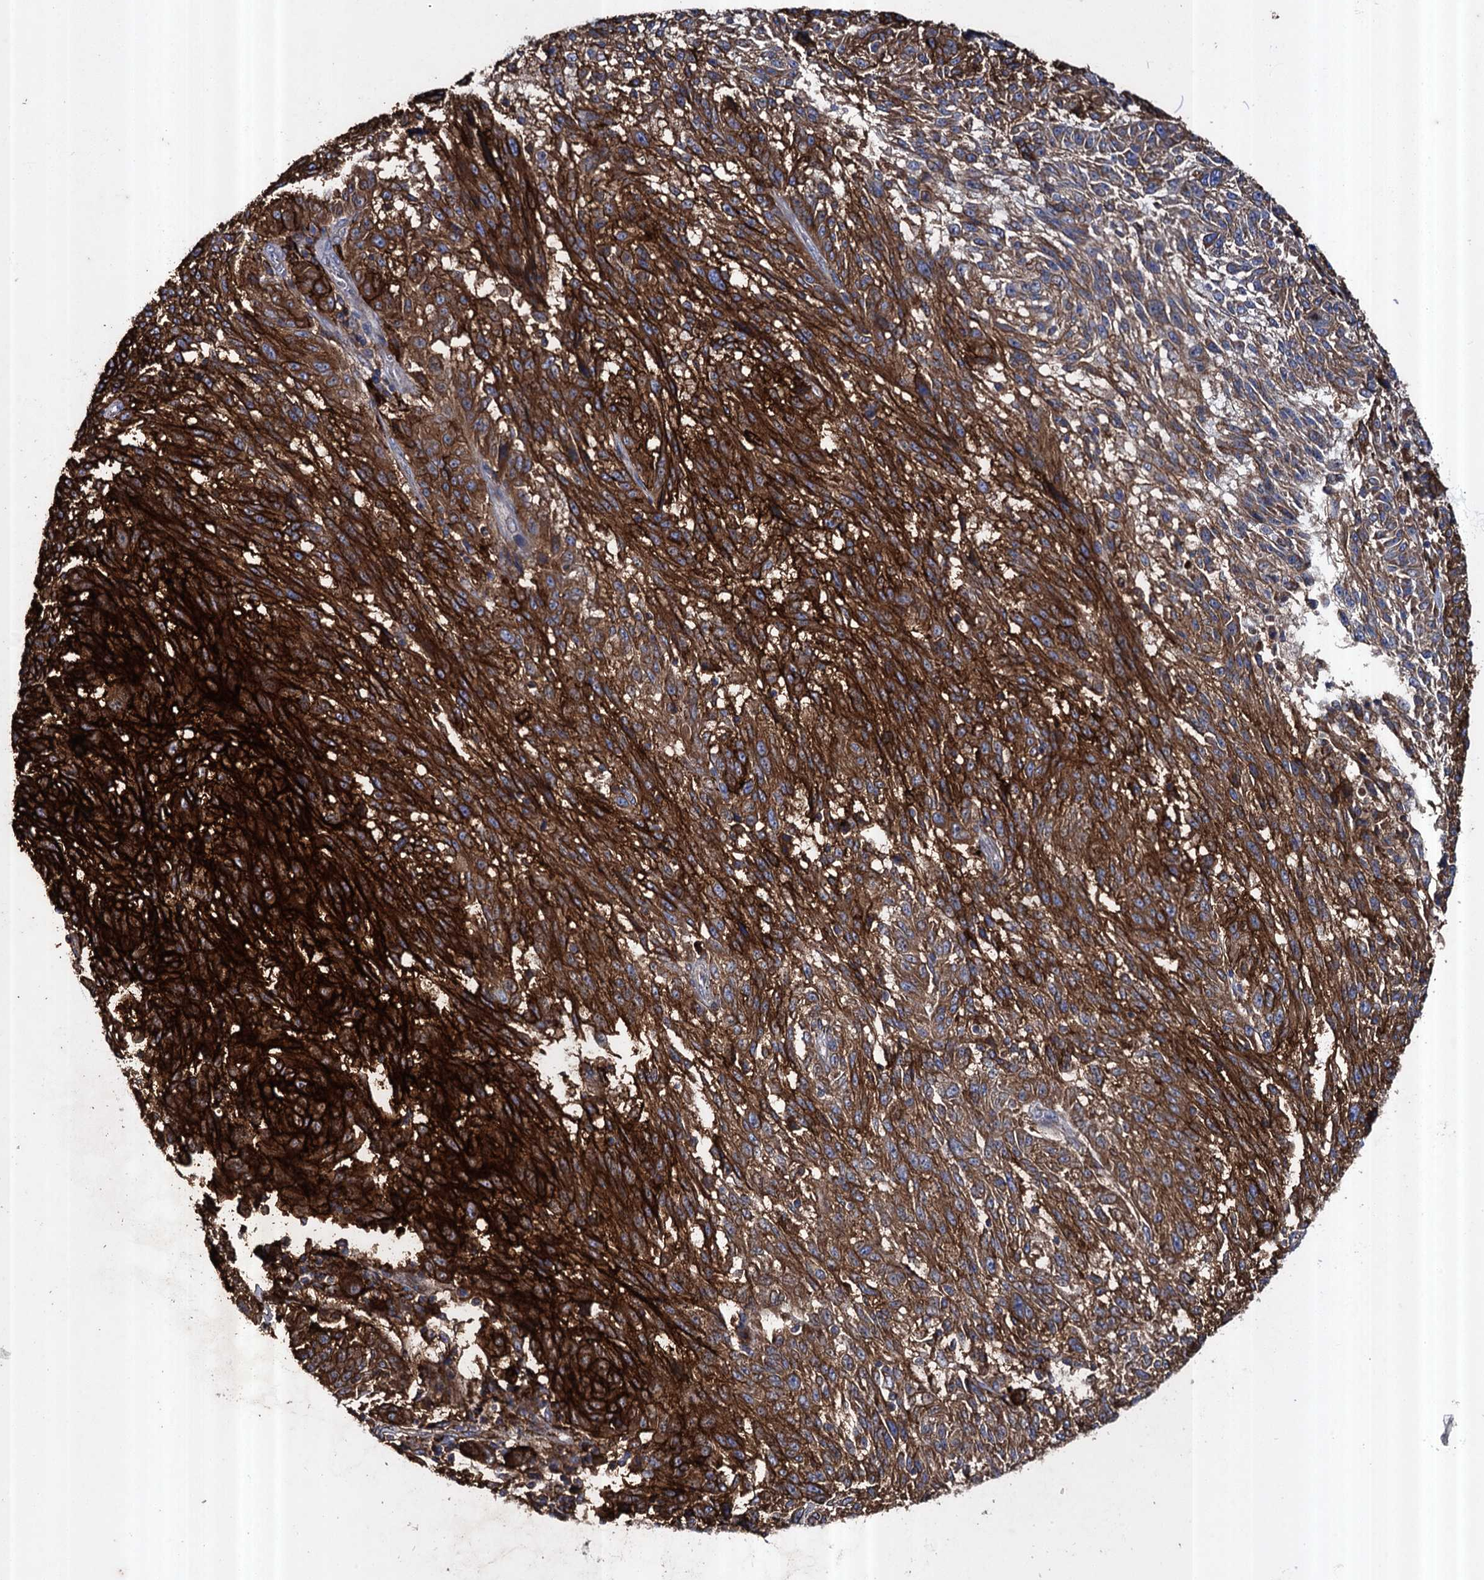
{"staining": {"intensity": "strong", "quantity": ">75%", "location": "cytoplasmic/membranous"}, "tissue": "melanoma", "cell_type": "Tumor cells", "image_type": "cancer", "snomed": [{"axis": "morphology", "description": "Malignant melanoma, NOS"}, {"axis": "topography", "description": "Skin"}], "caption": "Immunohistochemistry (IHC) (DAB (3,3'-diaminobenzidine)) staining of malignant melanoma displays strong cytoplasmic/membranous protein positivity in about >75% of tumor cells.", "gene": "TXNDC11", "patient": {"sex": "male", "age": 53}}